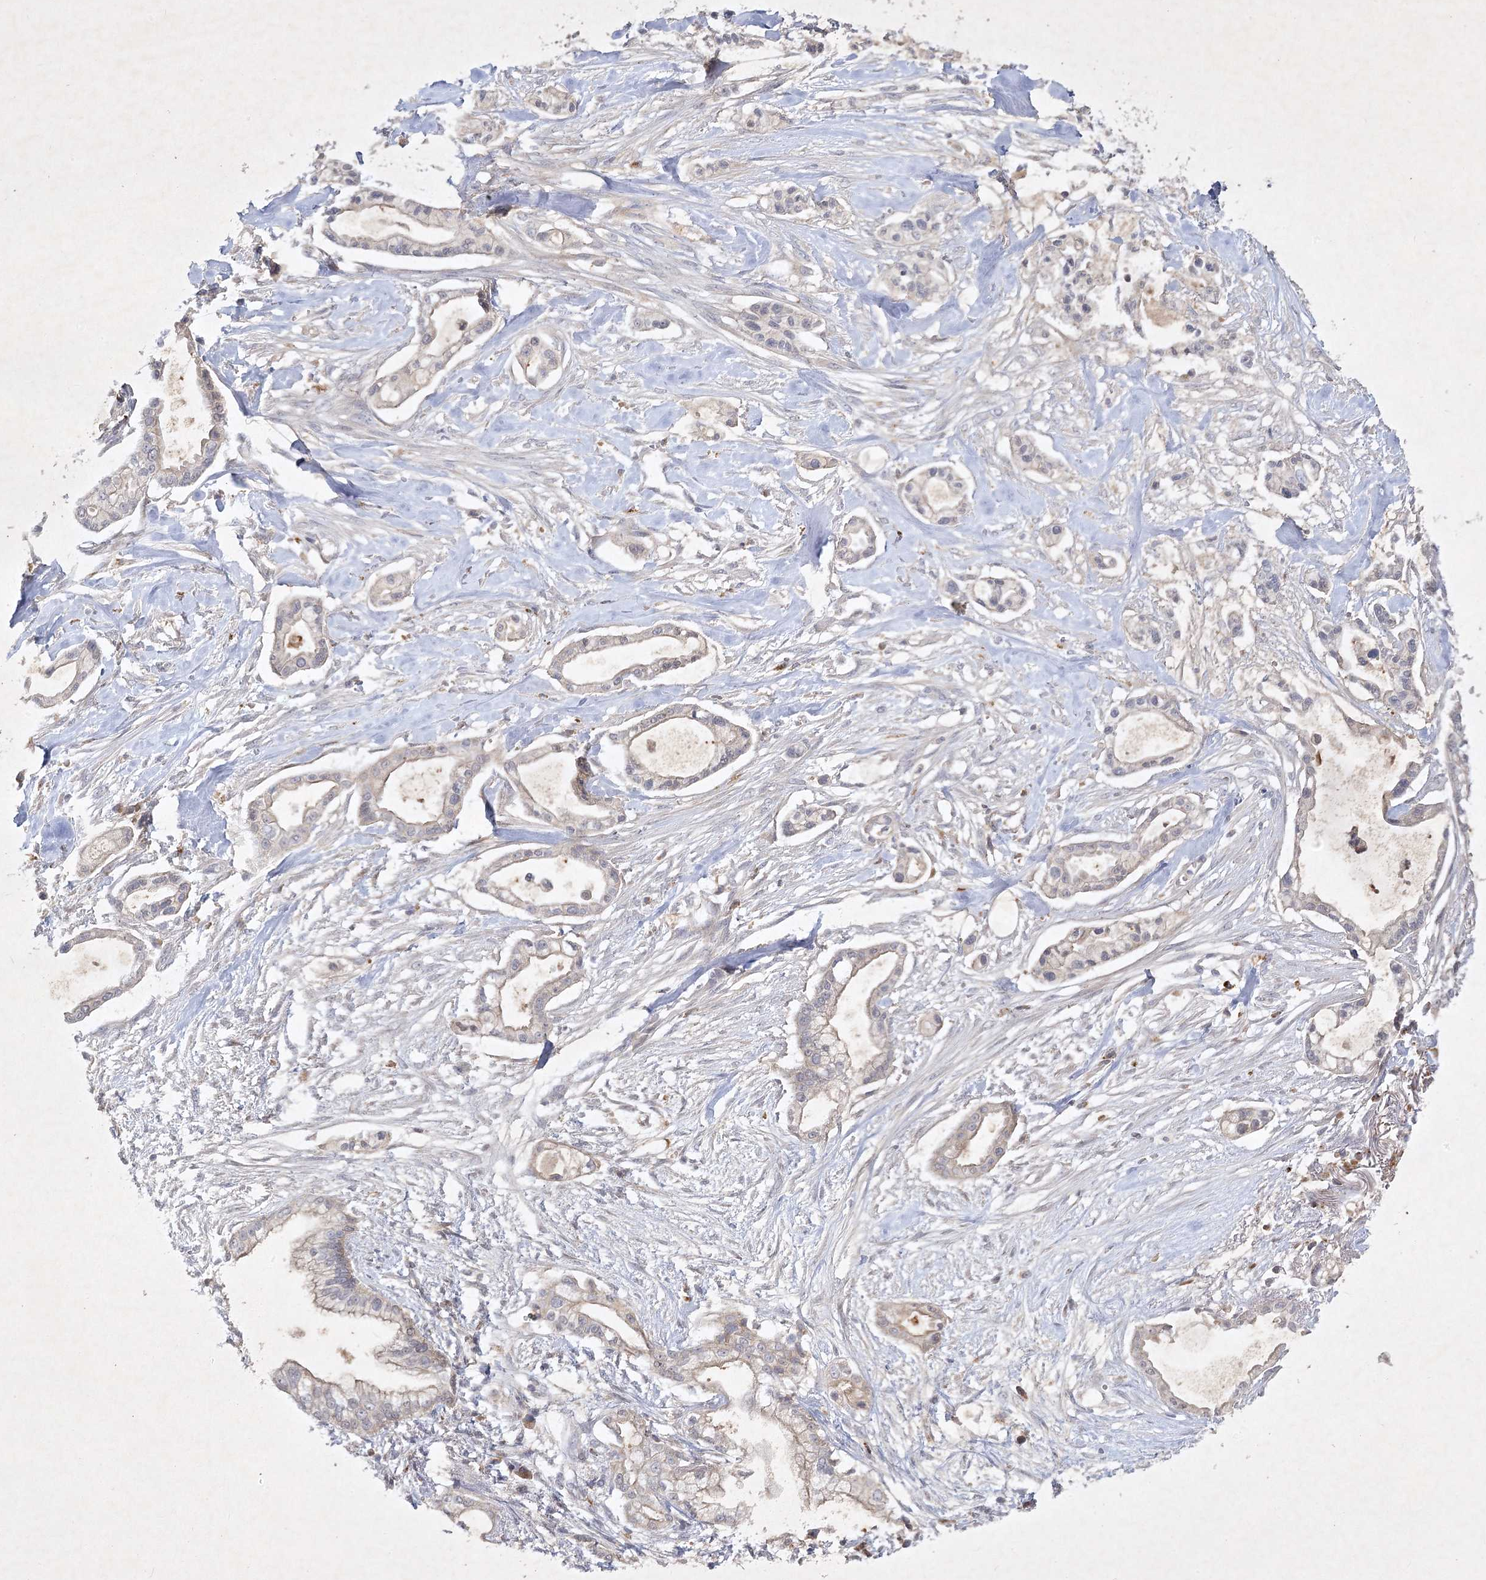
{"staining": {"intensity": "negative", "quantity": "none", "location": "none"}, "tissue": "pancreatic cancer", "cell_type": "Tumor cells", "image_type": "cancer", "snomed": [{"axis": "morphology", "description": "Adenocarcinoma, NOS"}, {"axis": "topography", "description": "Pancreas"}], "caption": "Human pancreatic cancer stained for a protein using immunohistochemistry (IHC) reveals no expression in tumor cells.", "gene": "PYROXD2", "patient": {"sex": "male", "age": 68}}